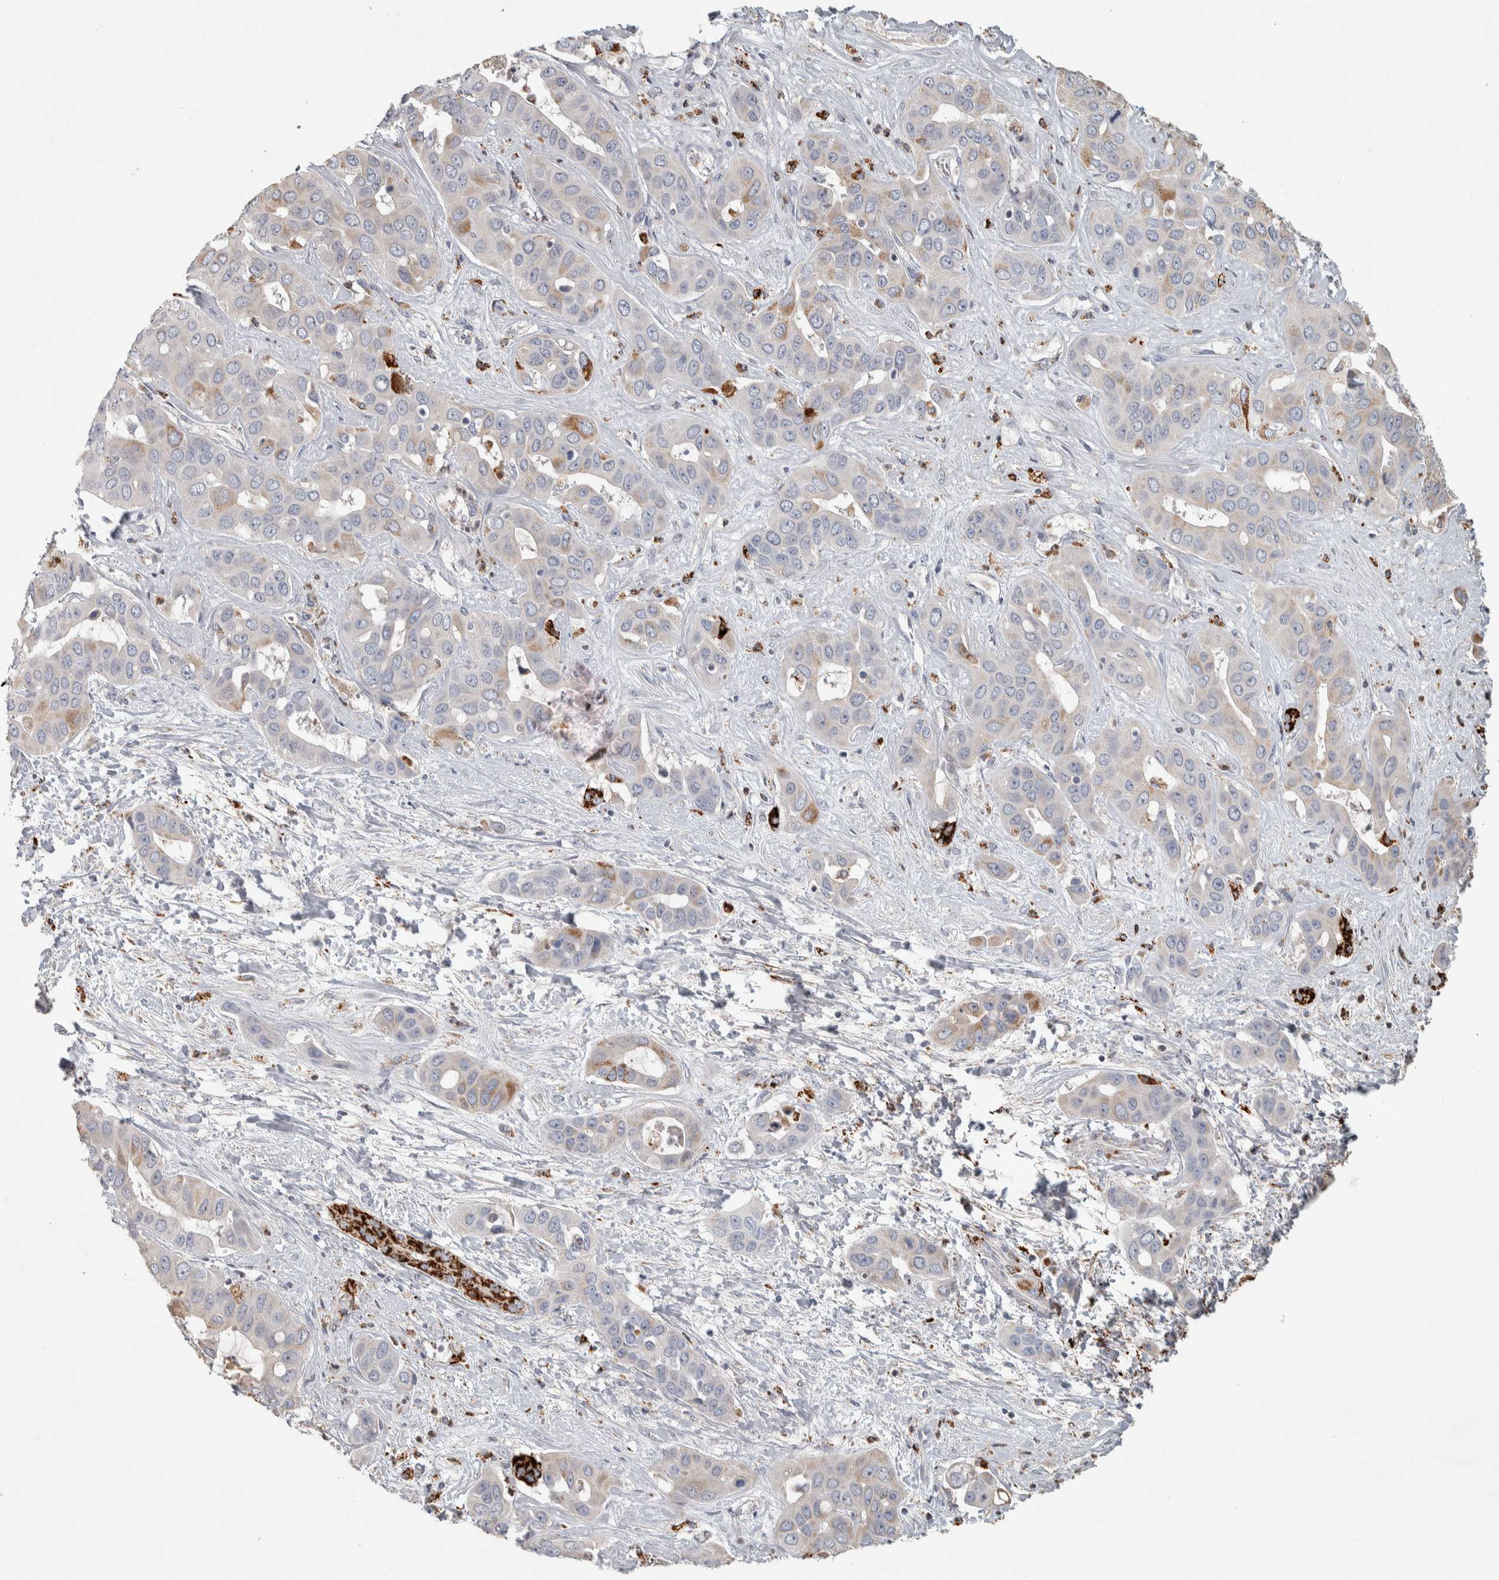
{"staining": {"intensity": "moderate", "quantity": "<25%", "location": "cytoplasmic/membranous"}, "tissue": "liver cancer", "cell_type": "Tumor cells", "image_type": "cancer", "snomed": [{"axis": "morphology", "description": "Cholangiocarcinoma"}, {"axis": "topography", "description": "Liver"}], "caption": "The photomicrograph displays a brown stain indicating the presence of a protein in the cytoplasmic/membranous of tumor cells in cholangiocarcinoma (liver).", "gene": "FAM78A", "patient": {"sex": "female", "age": 52}}